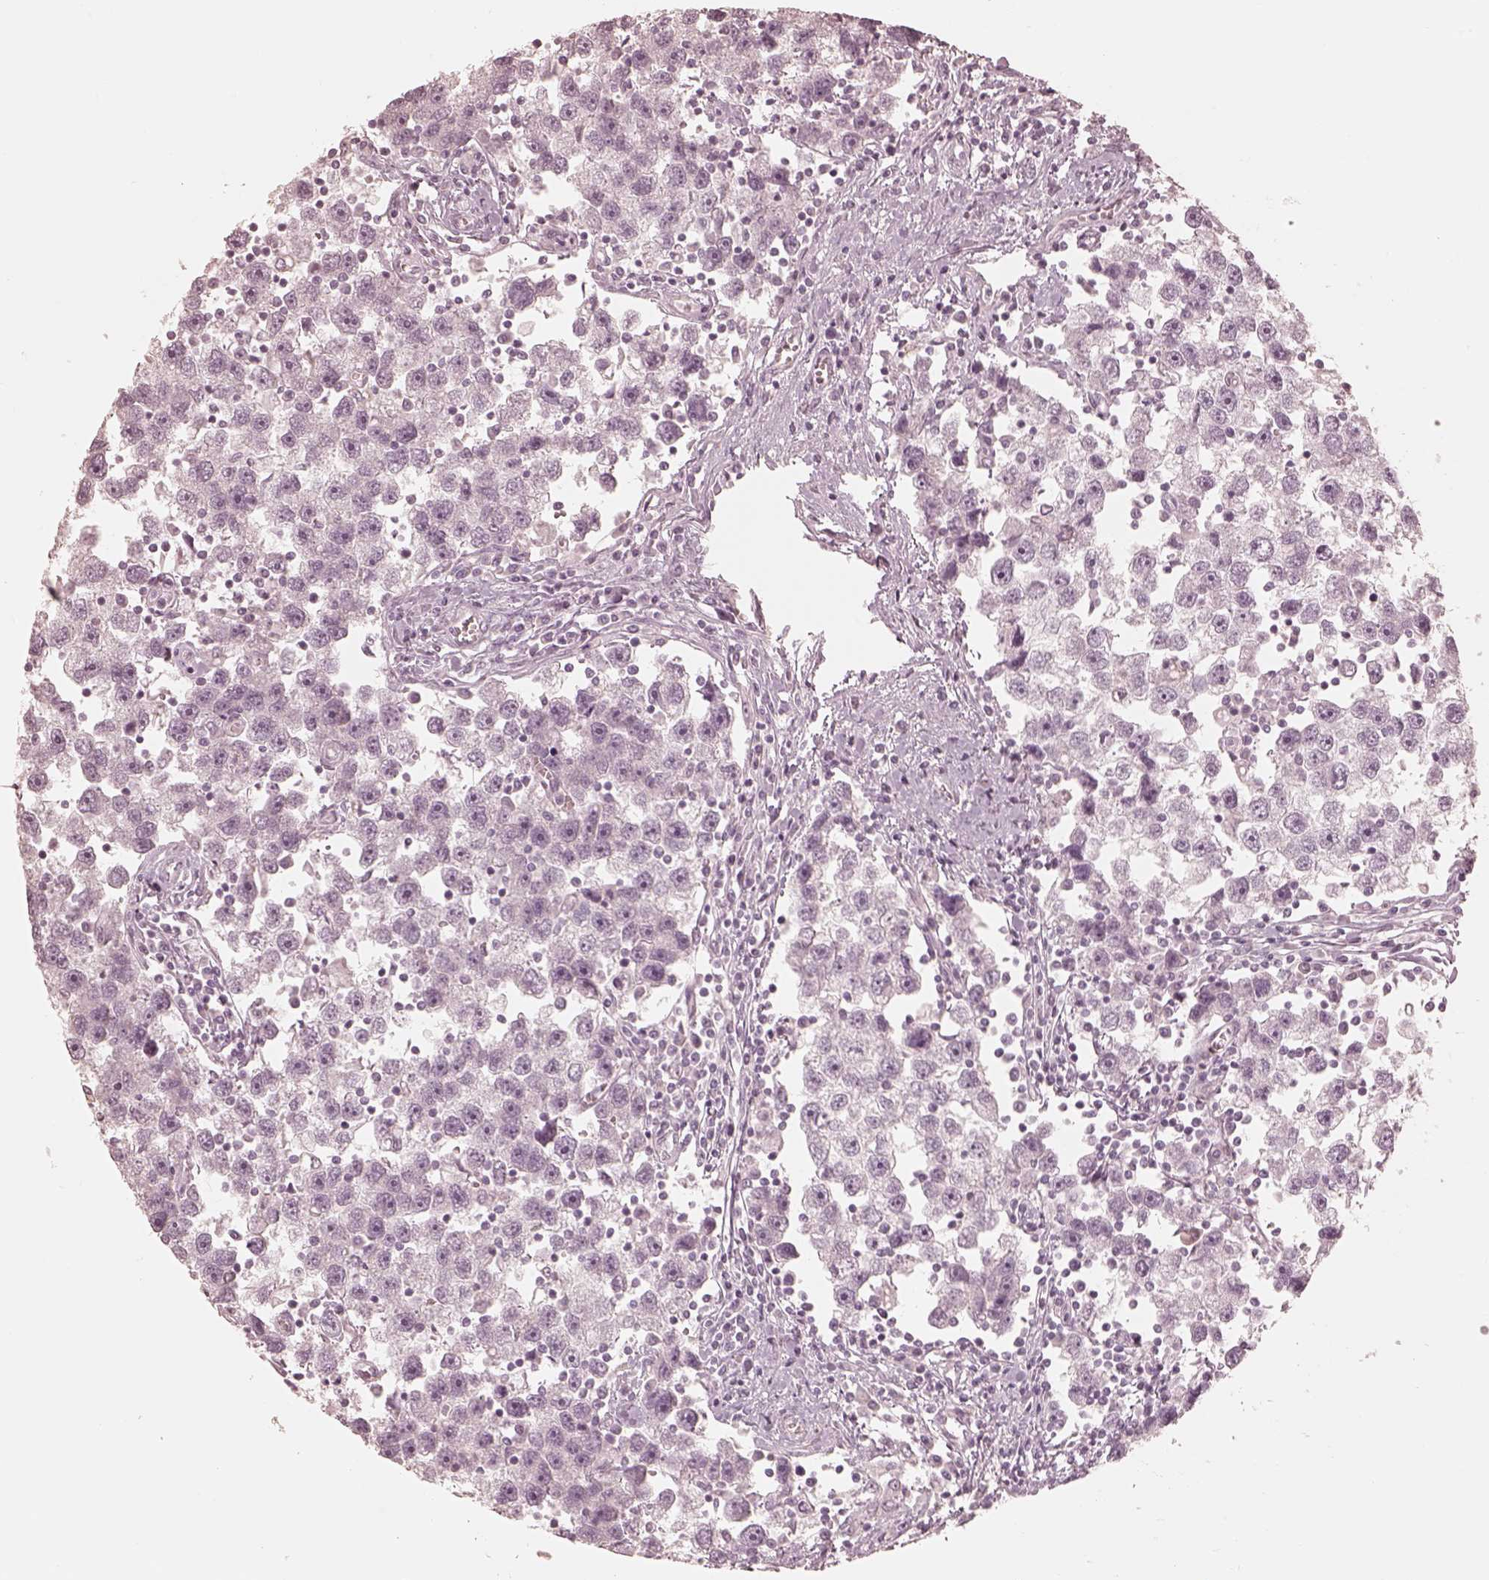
{"staining": {"intensity": "negative", "quantity": "none", "location": "none"}, "tissue": "testis cancer", "cell_type": "Tumor cells", "image_type": "cancer", "snomed": [{"axis": "morphology", "description": "Seminoma, NOS"}, {"axis": "topography", "description": "Testis"}], "caption": "A photomicrograph of human seminoma (testis) is negative for staining in tumor cells. The staining is performed using DAB (3,3'-diaminobenzidine) brown chromogen with nuclei counter-stained in using hematoxylin.", "gene": "CALR3", "patient": {"sex": "male", "age": 30}}